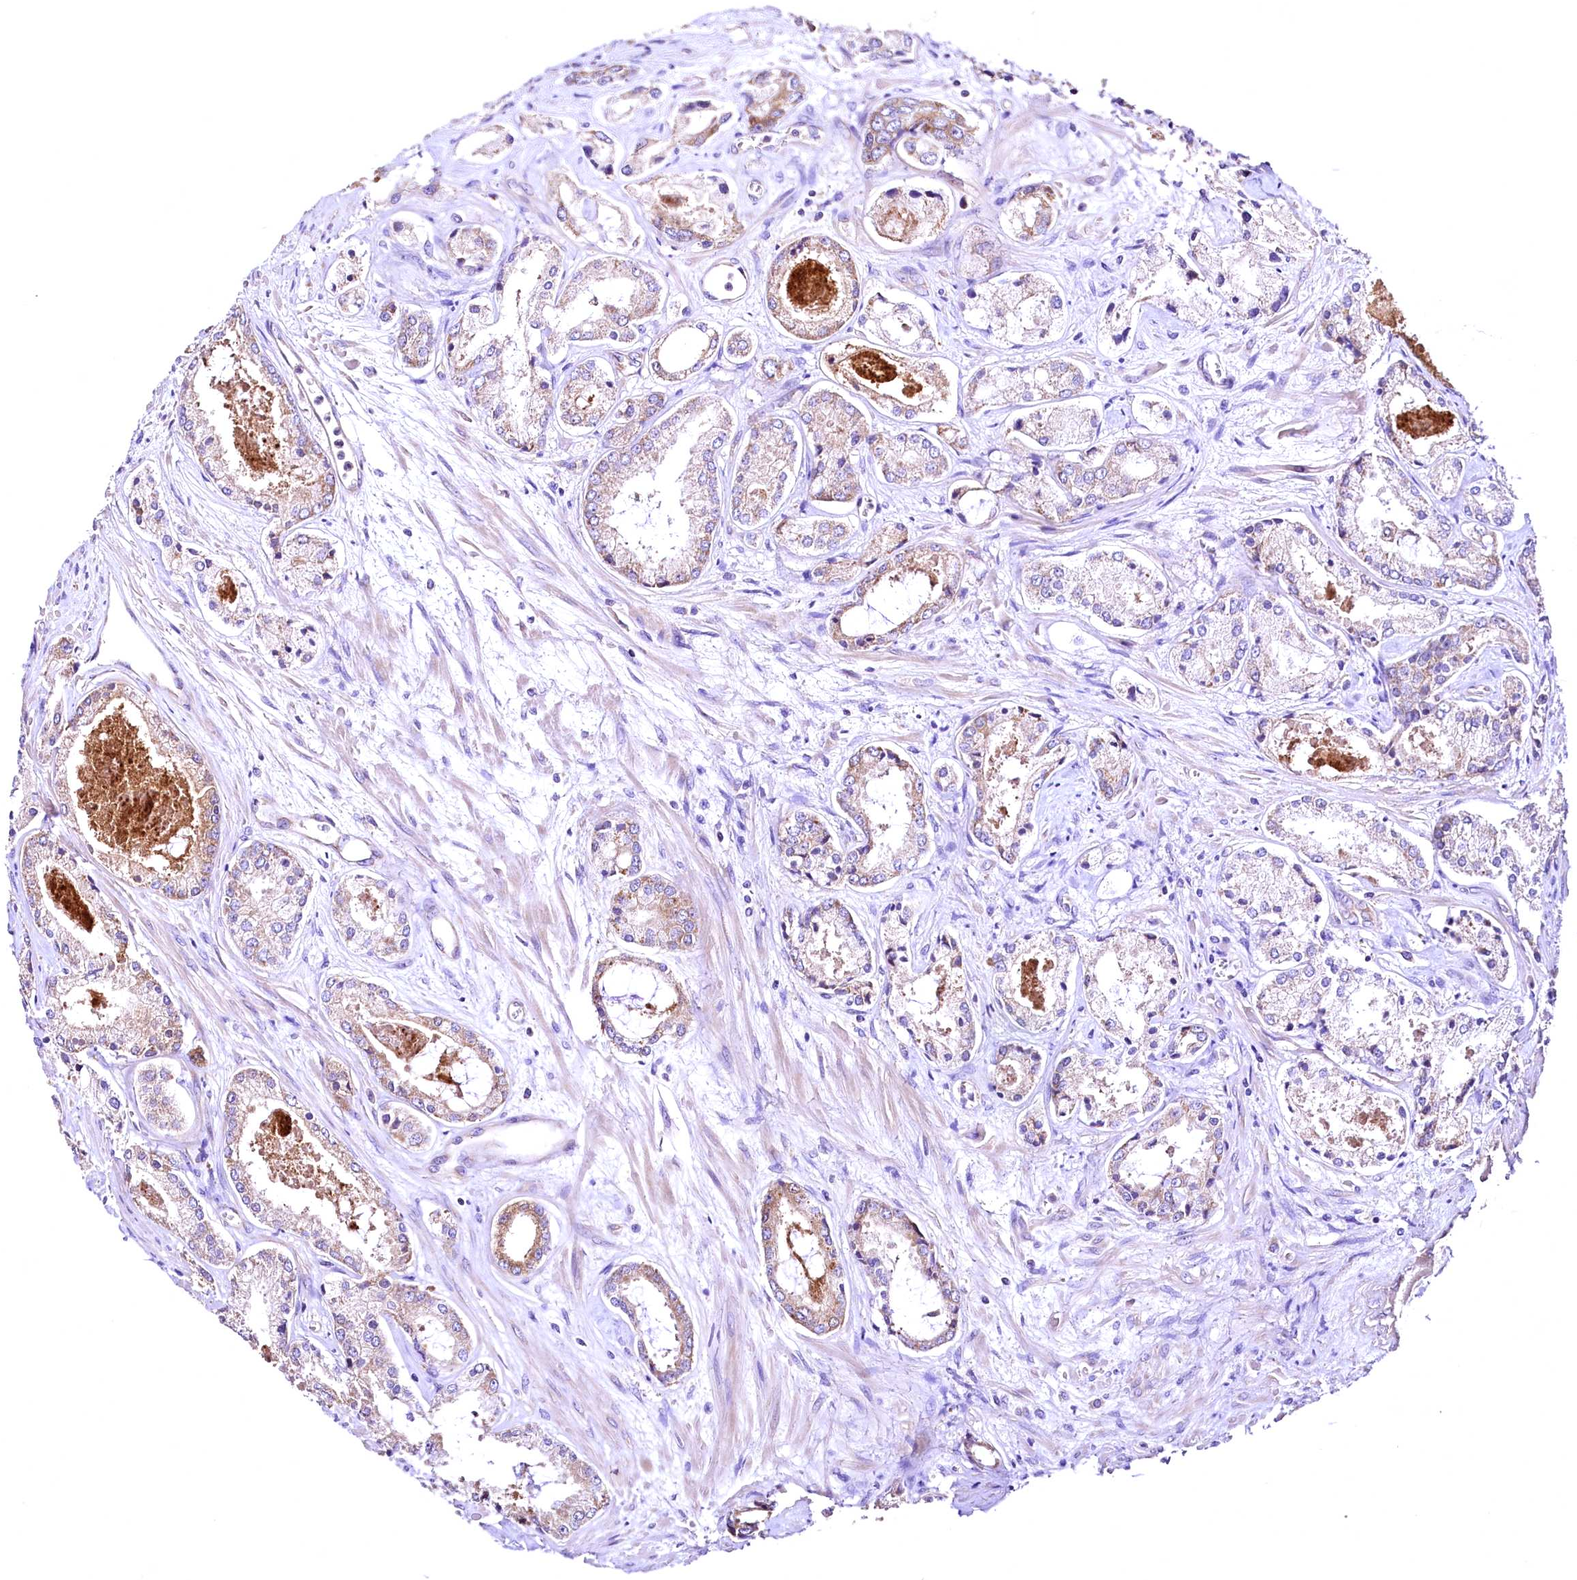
{"staining": {"intensity": "weak", "quantity": "<25%", "location": "cytoplasmic/membranous"}, "tissue": "prostate cancer", "cell_type": "Tumor cells", "image_type": "cancer", "snomed": [{"axis": "morphology", "description": "Adenocarcinoma, Low grade"}, {"axis": "topography", "description": "Prostate"}], "caption": "Tumor cells show no significant positivity in low-grade adenocarcinoma (prostate).", "gene": "MRPL57", "patient": {"sex": "male", "age": 68}}